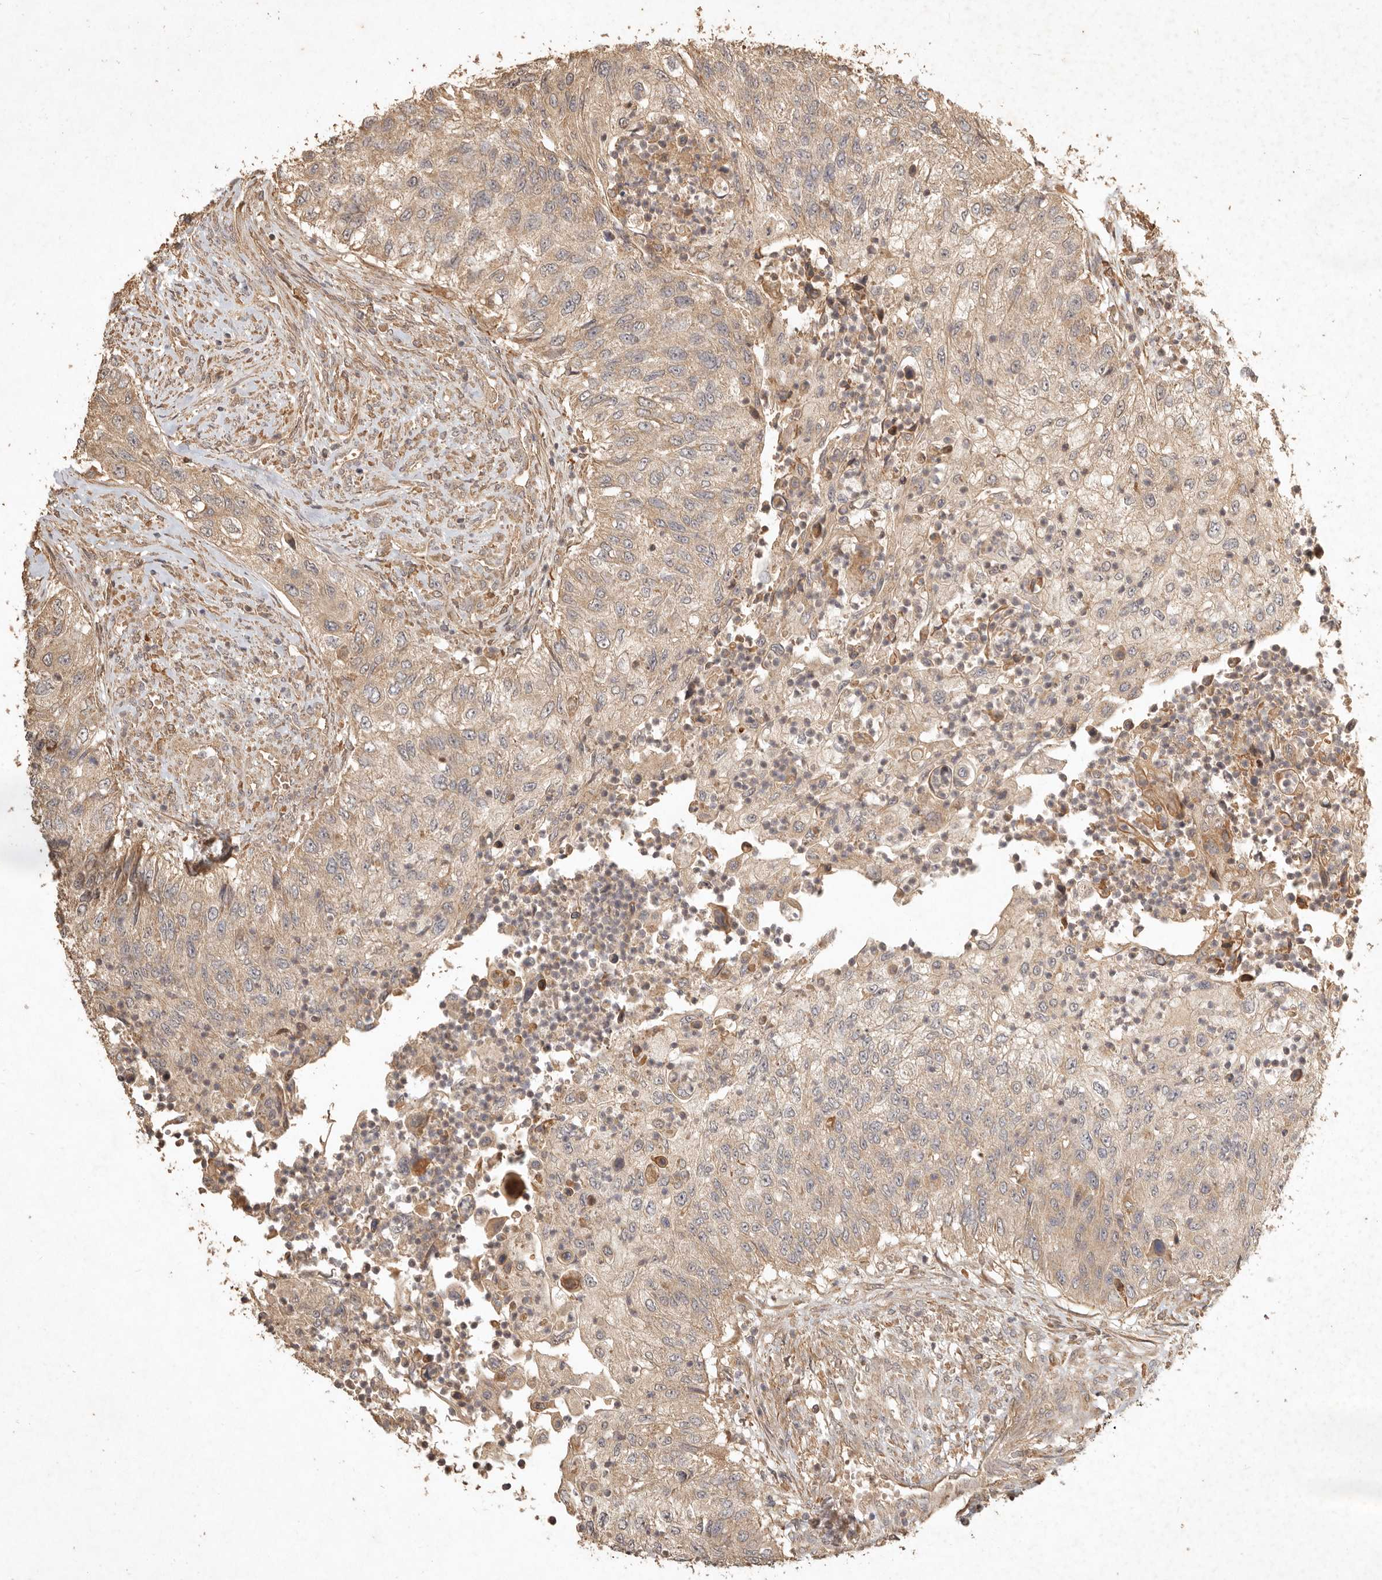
{"staining": {"intensity": "weak", "quantity": "25%-75%", "location": "cytoplasmic/membranous"}, "tissue": "urothelial cancer", "cell_type": "Tumor cells", "image_type": "cancer", "snomed": [{"axis": "morphology", "description": "Urothelial carcinoma, High grade"}, {"axis": "topography", "description": "Urinary bladder"}], "caption": "Approximately 25%-75% of tumor cells in urothelial carcinoma (high-grade) reveal weak cytoplasmic/membranous protein staining as visualized by brown immunohistochemical staining.", "gene": "CLEC4C", "patient": {"sex": "female", "age": 60}}